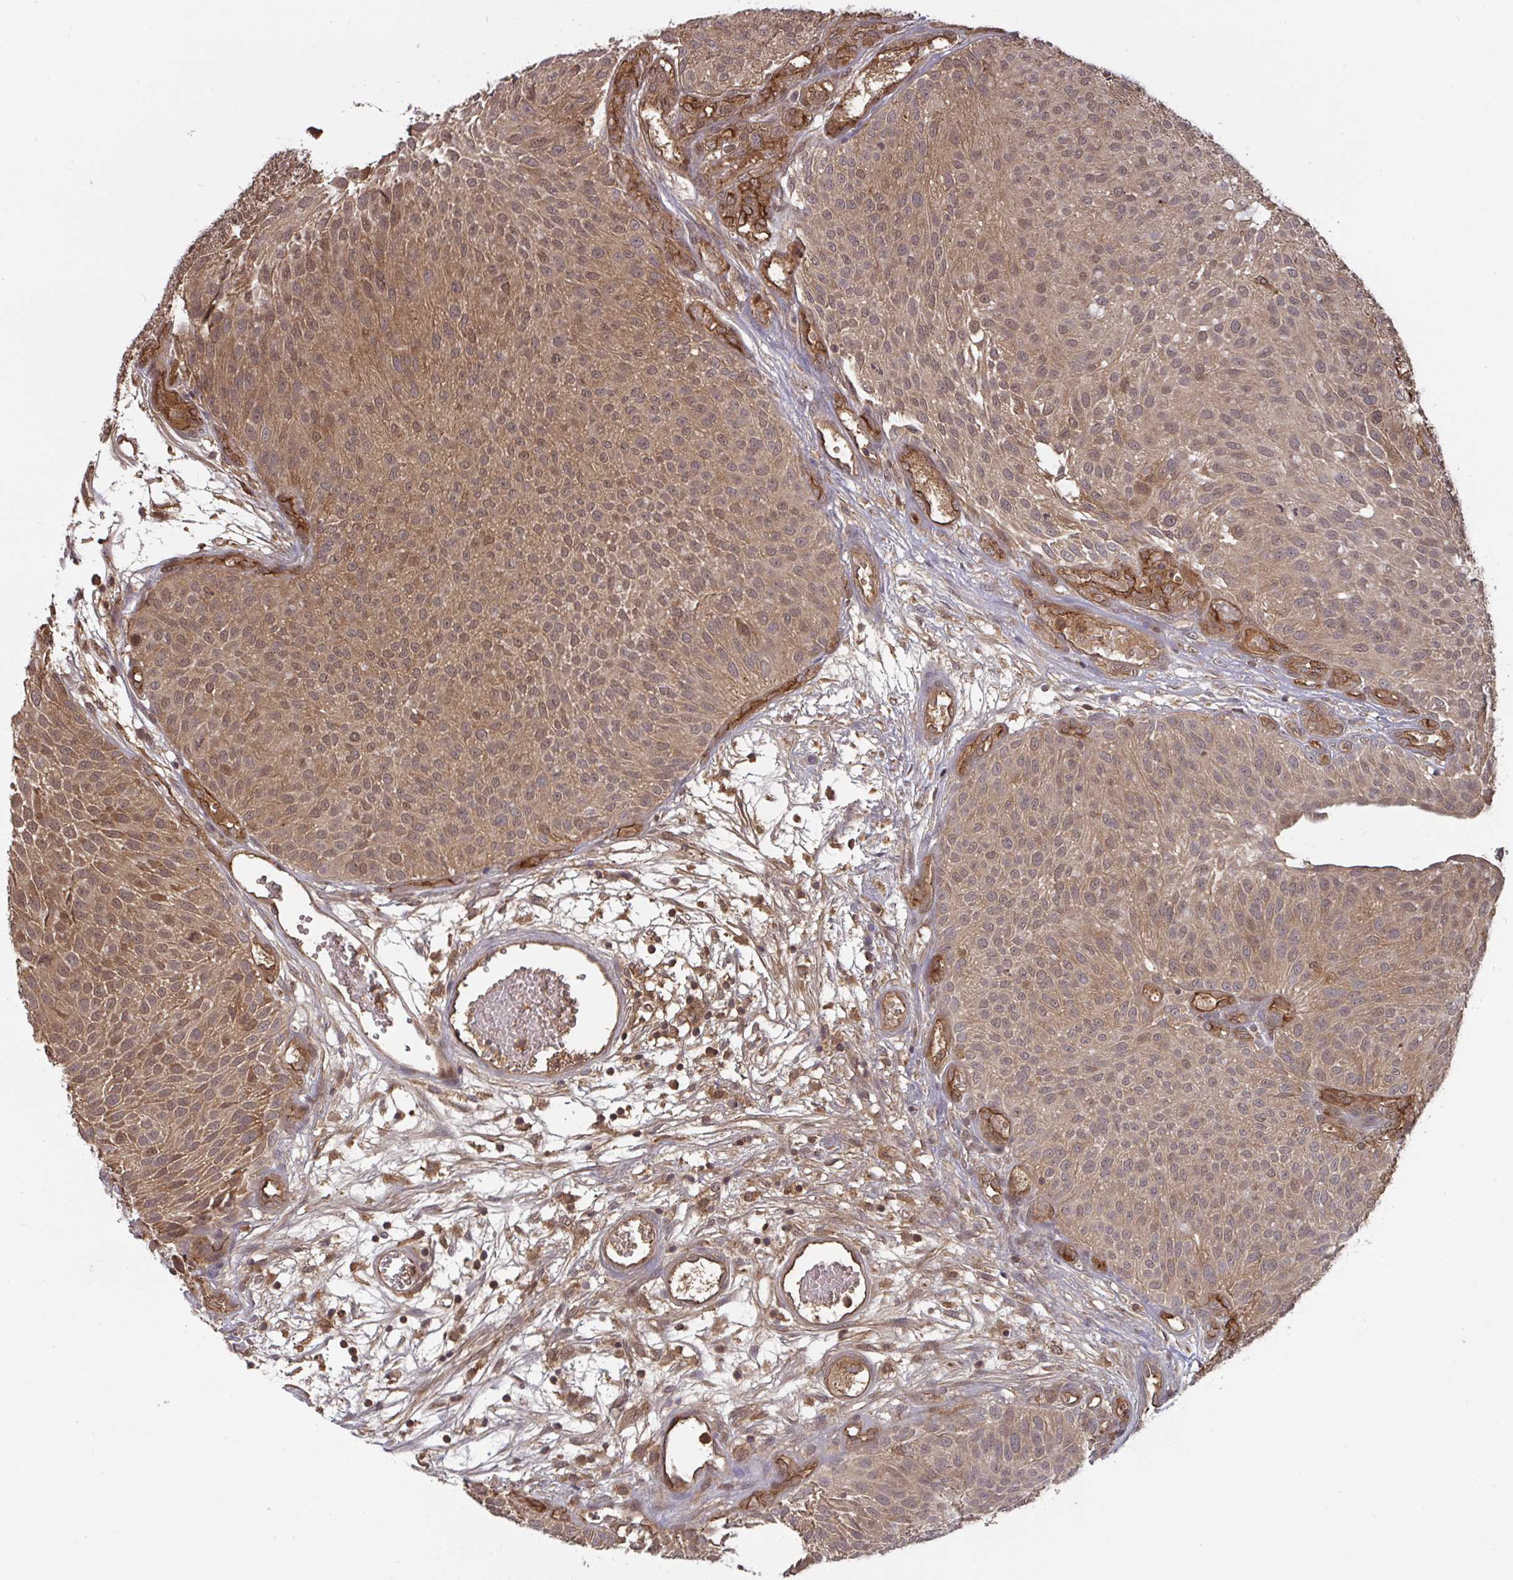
{"staining": {"intensity": "moderate", "quantity": ">75%", "location": "cytoplasmic/membranous,nuclear"}, "tissue": "urothelial cancer", "cell_type": "Tumor cells", "image_type": "cancer", "snomed": [{"axis": "morphology", "description": "Urothelial carcinoma, NOS"}, {"axis": "topography", "description": "Urinary bladder"}], "caption": "This is a histology image of immunohistochemistry staining of transitional cell carcinoma, which shows moderate positivity in the cytoplasmic/membranous and nuclear of tumor cells.", "gene": "TIGAR", "patient": {"sex": "male", "age": 84}}